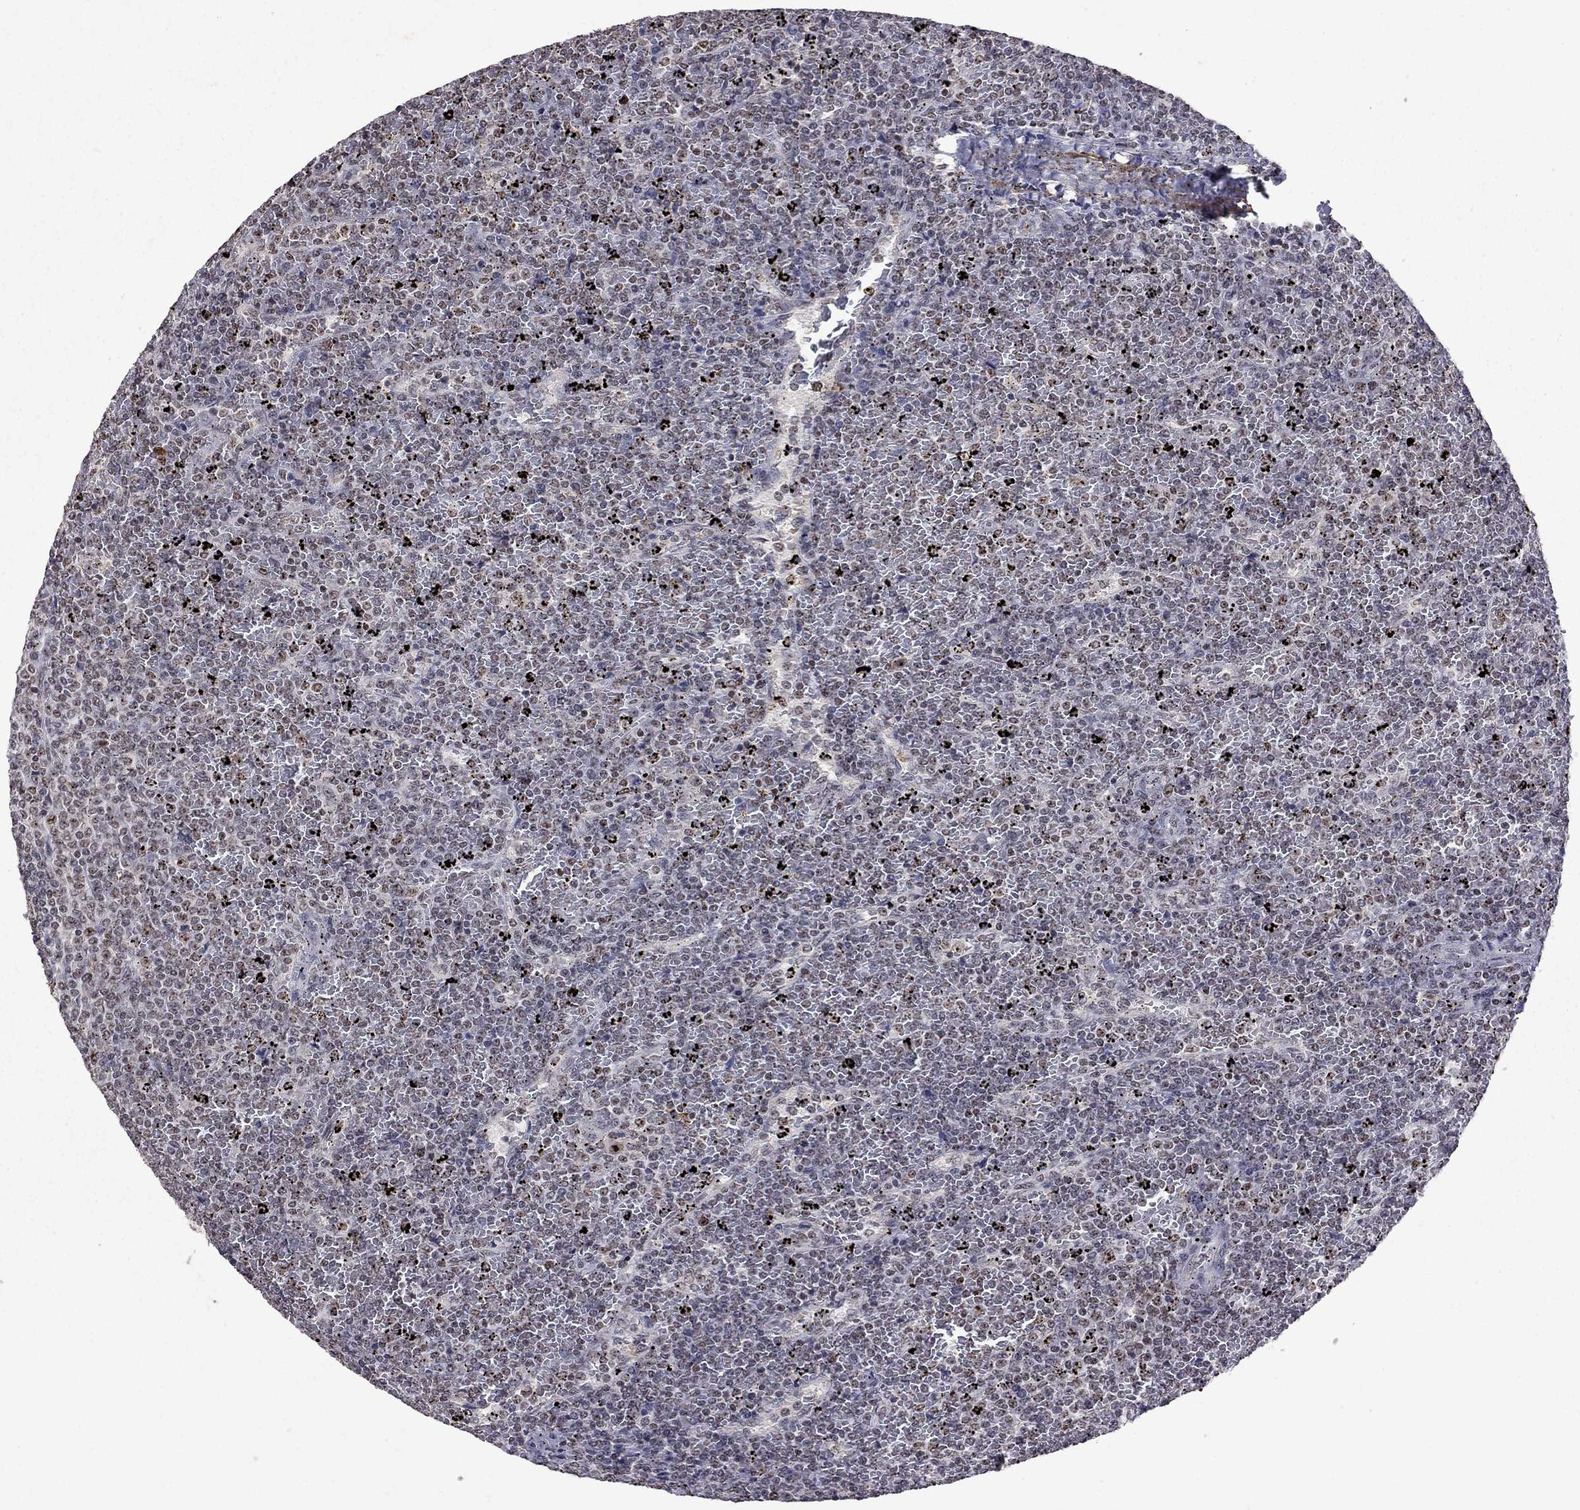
{"staining": {"intensity": "negative", "quantity": "none", "location": "none"}, "tissue": "lymphoma", "cell_type": "Tumor cells", "image_type": "cancer", "snomed": [{"axis": "morphology", "description": "Malignant lymphoma, non-Hodgkin's type, Low grade"}, {"axis": "topography", "description": "Spleen"}], "caption": "There is no significant staining in tumor cells of lymphoma.", "gene": "SPOUT1", "patient": {"sex": "female", "age": 77}}